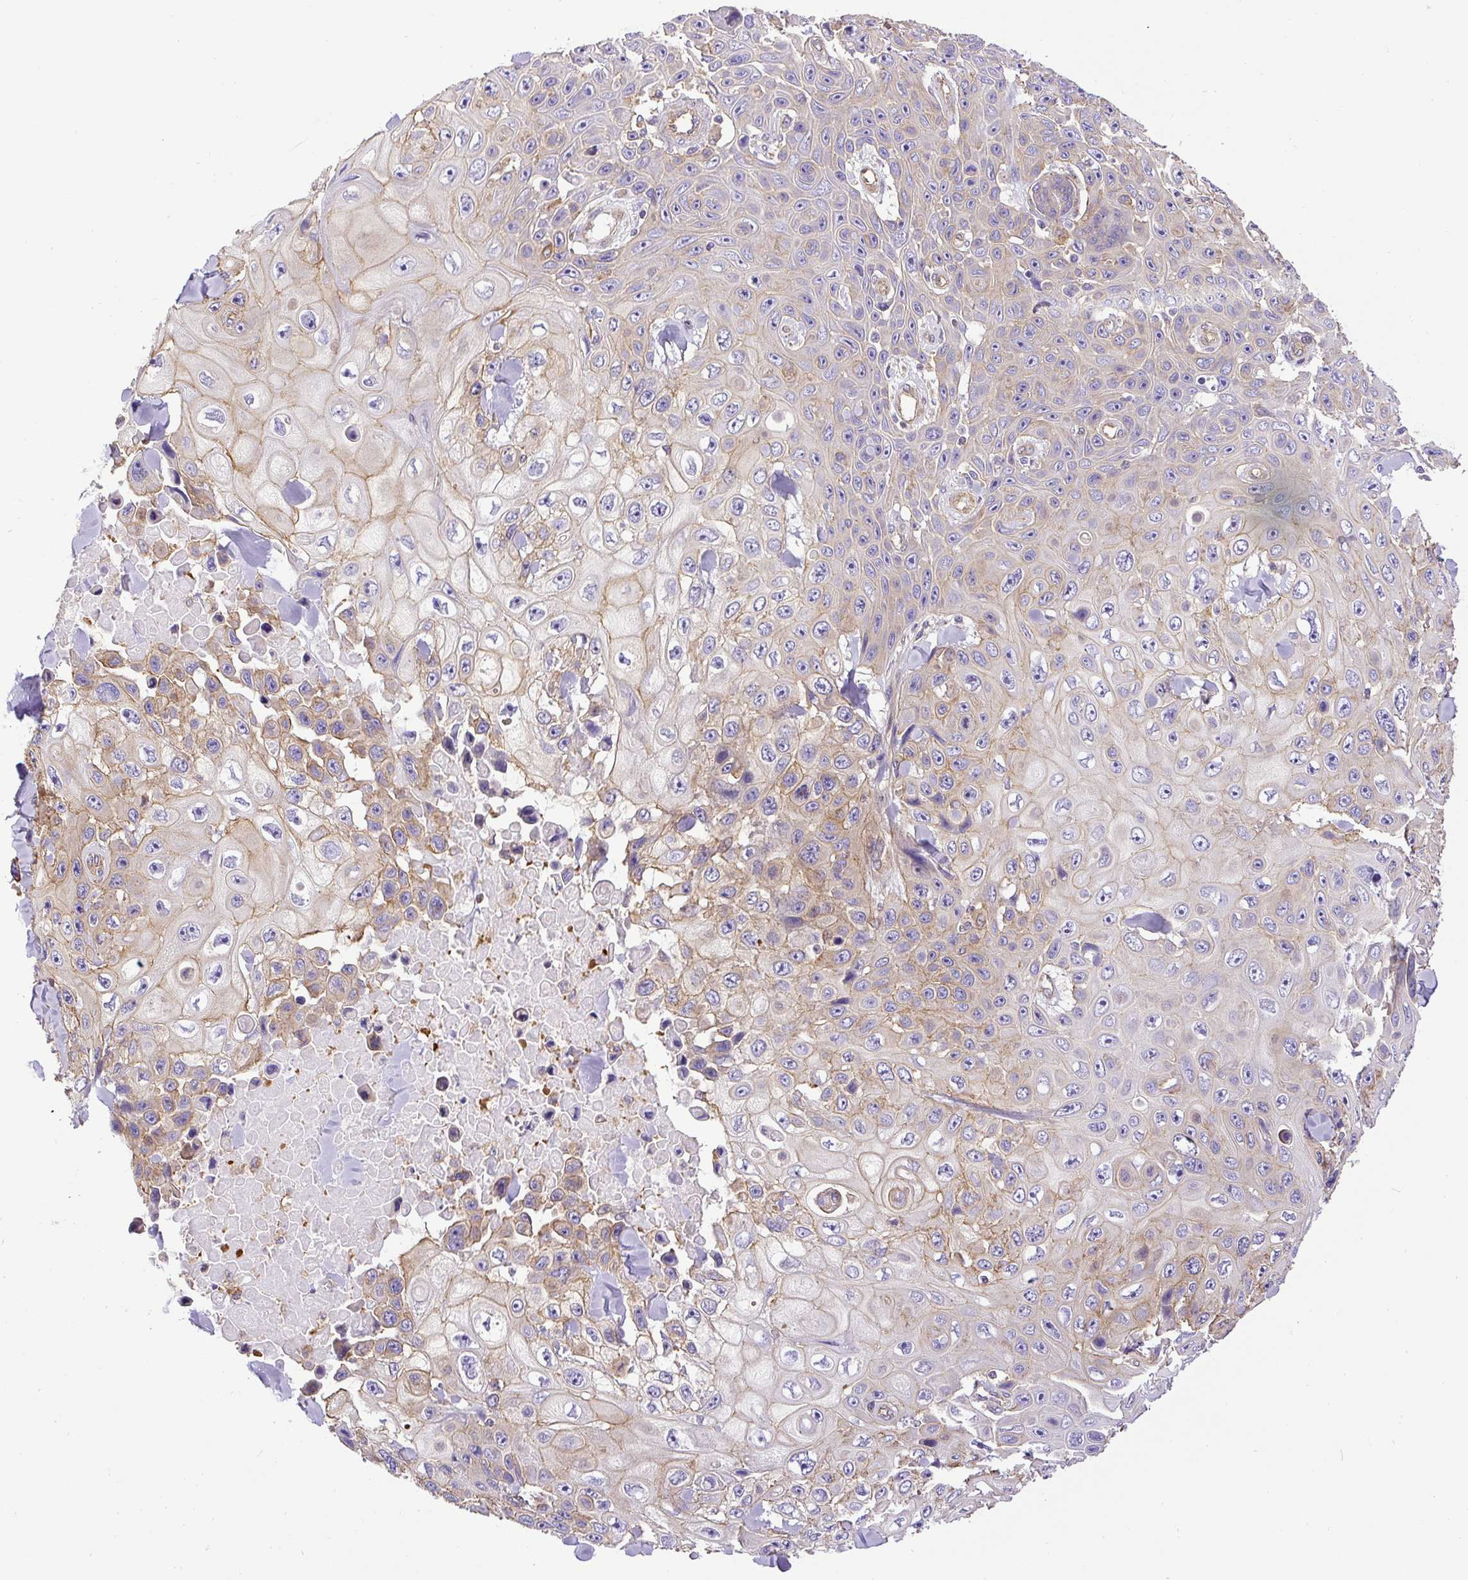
{"staining": {"intensity": "moderate", "quantity": "25%-75%", "location": "cytoplasmic/membranous"}, "tissue": "skin cancer", "cell_type": "Tumor cells", "image_type": "cancer", "snomed": [{"axis": "morphology", "description": "Squamous cell carcinoma, NOS"}, {"axis": "topography", "description": "Skin"}], "caption": "Immunohistochemical staining of human skin cancer demonstrates medium levels of moderate cytoplasmic/membranous protein staining in about 25%-75% of tumor cells.", "gene": "DCTN1", "patient": {"sex": "male", "age": 82}}